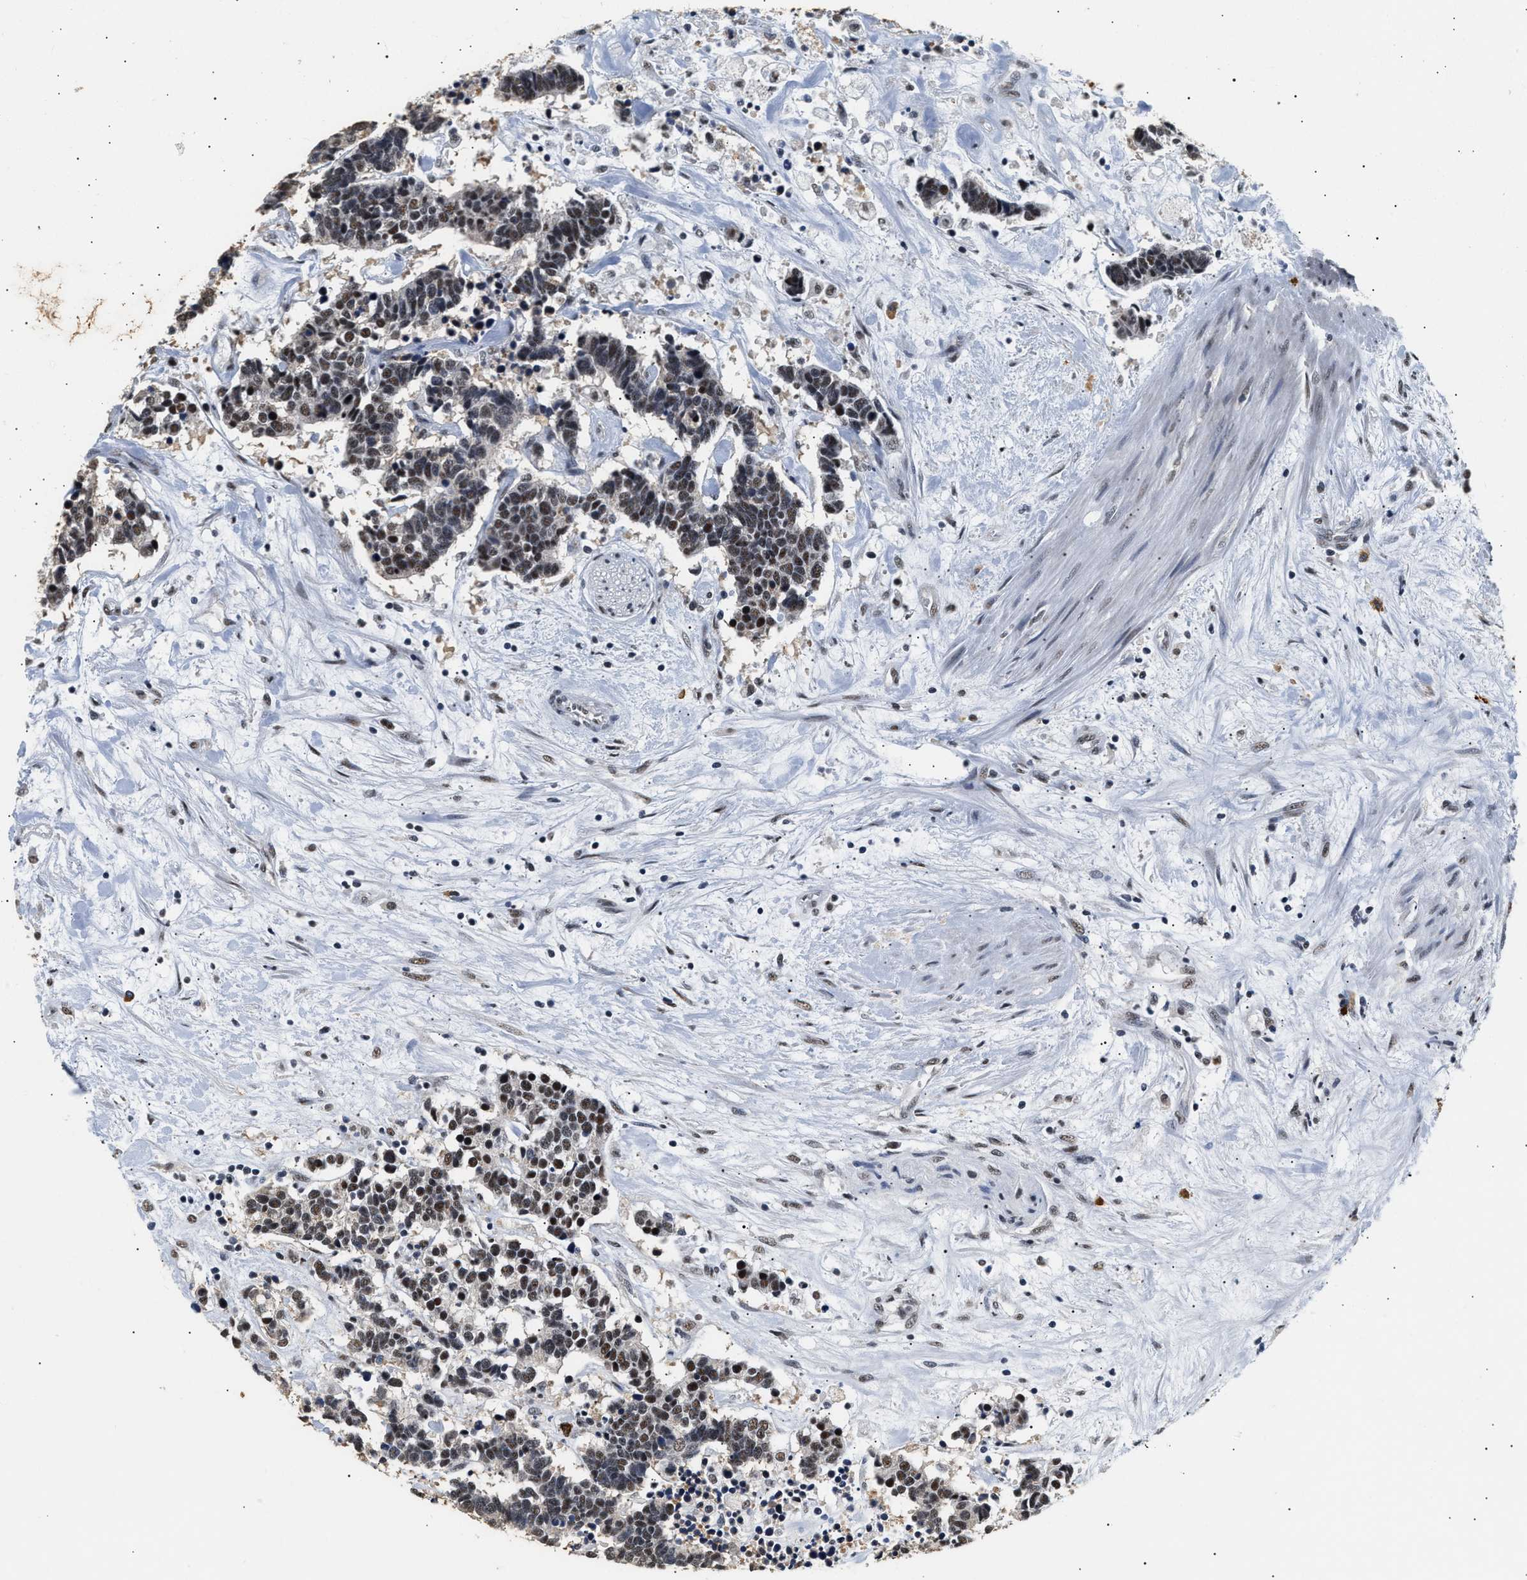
{"staining": {"intensity": "moderate", "quantity": ">75%", "location": "nuclear"}, "tissue": "carcinoid", "cell_type": "Tumor cells", "image_type": "cancer", "snomed": [{"axis": "morphology", "description": "Carcinoma, NOS"}, {"axis": "morphology", "description": "Carcinoid, malignant, NOS"}, {"axis": "topography", "description": "Urinary bladder"}], "caption": "Moderate nuclear staining for a protein is present in about >75% of tumor cells of carcinoma using IHC.", "gene": "THOC1", "patient": {"sex": "male", "age": 57}}